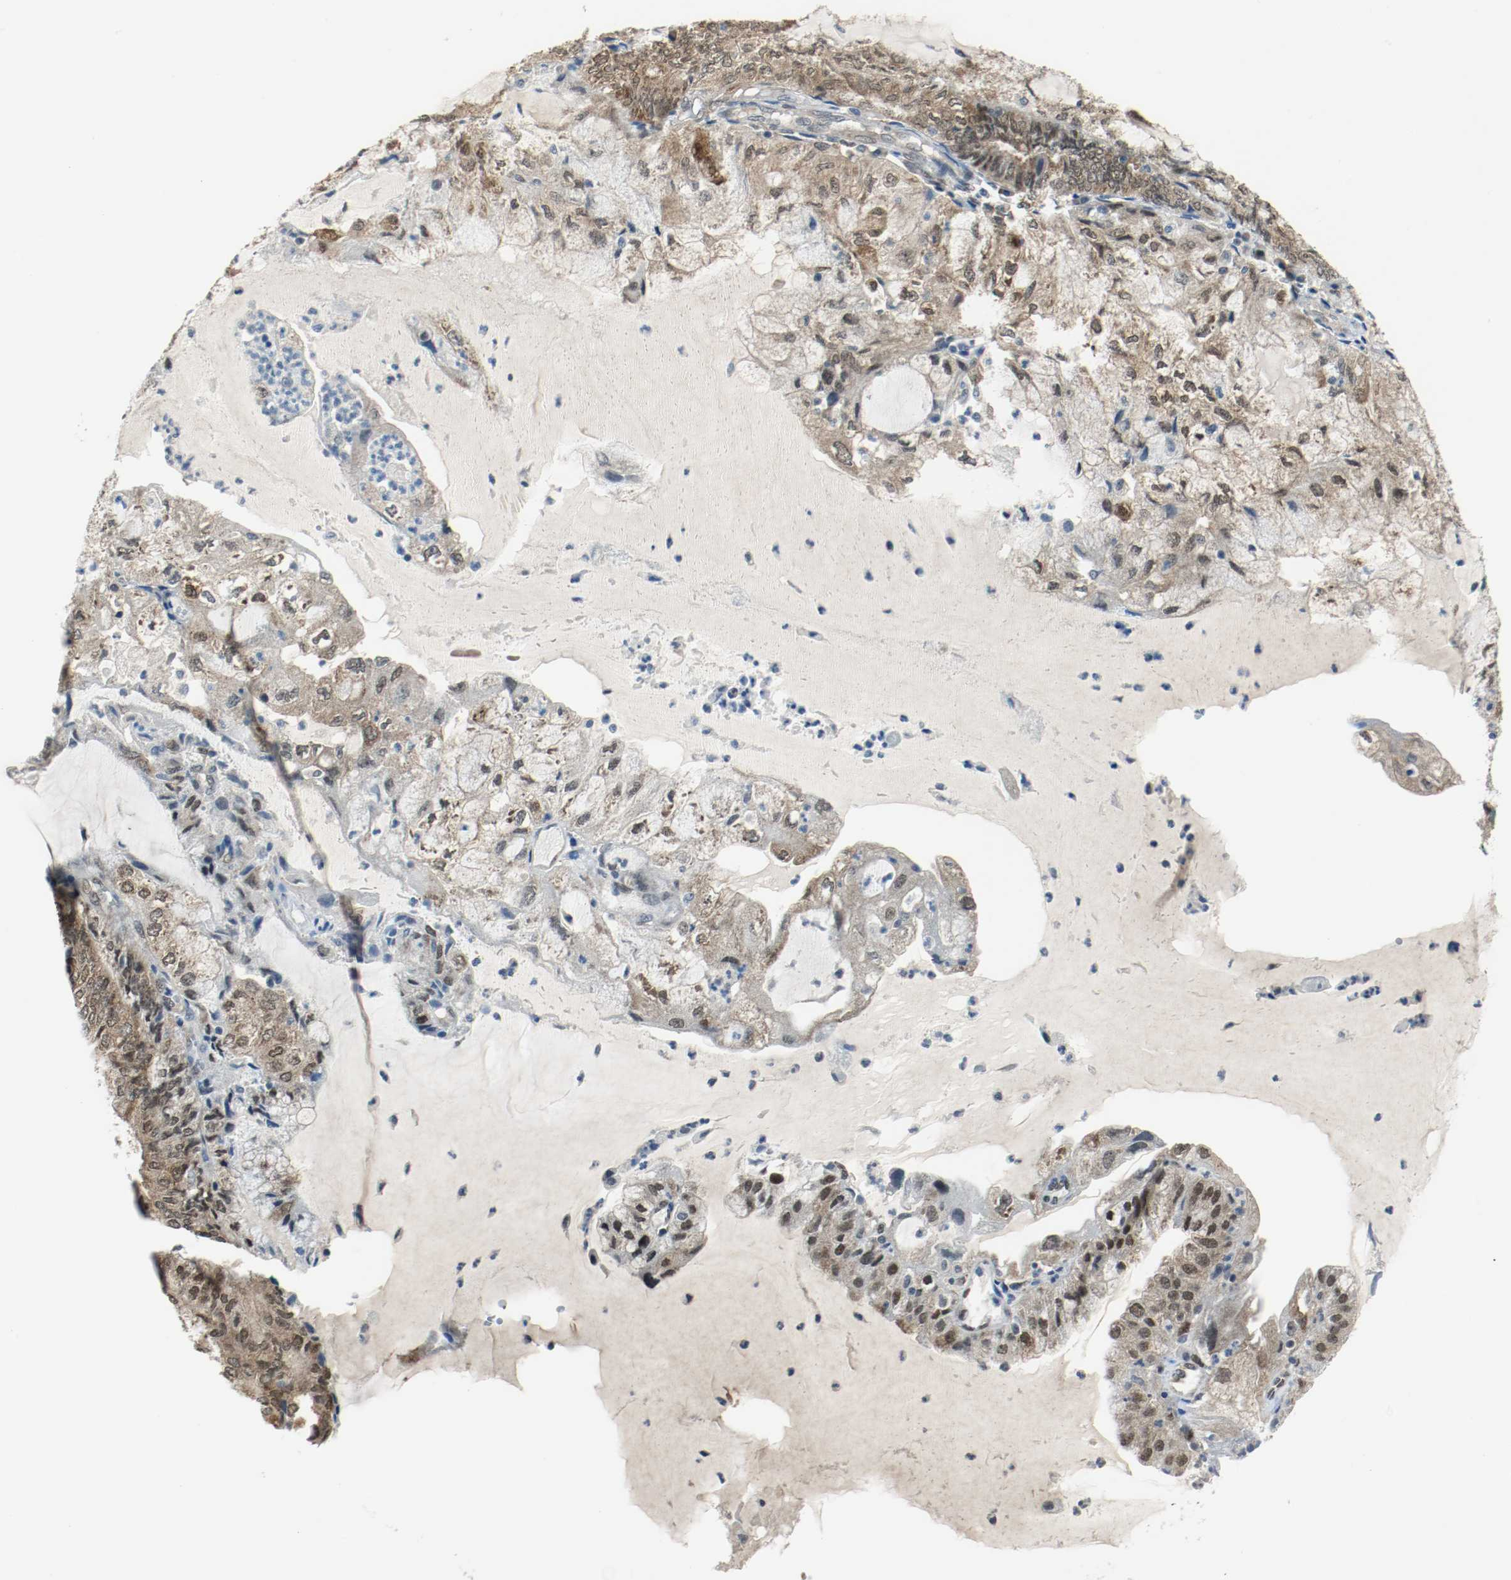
{"staining": {"intensity": "strong", "quantity": ">75%", "location": "cytoplasmic/membranous,nuclear"}, "tissue": "endometrial cancer", "cell_type": "Tumor cells", "image_type": "cancer", "snomed": [{"axis": "morphology", "description": "Adenocarcinoma, NOS"}, {"axis": "topography", "description": "Endometrium"}], "caption": "About >75% of tumor cells in endometrial cancer (adenocarcinoma) demonstrate strong cytoplasmic/membranous and nuclear protein expression as visualized by brown immunohistochemical staining.", "gene": "PPME1", "patient": {"sex": "female", "age": 81}}